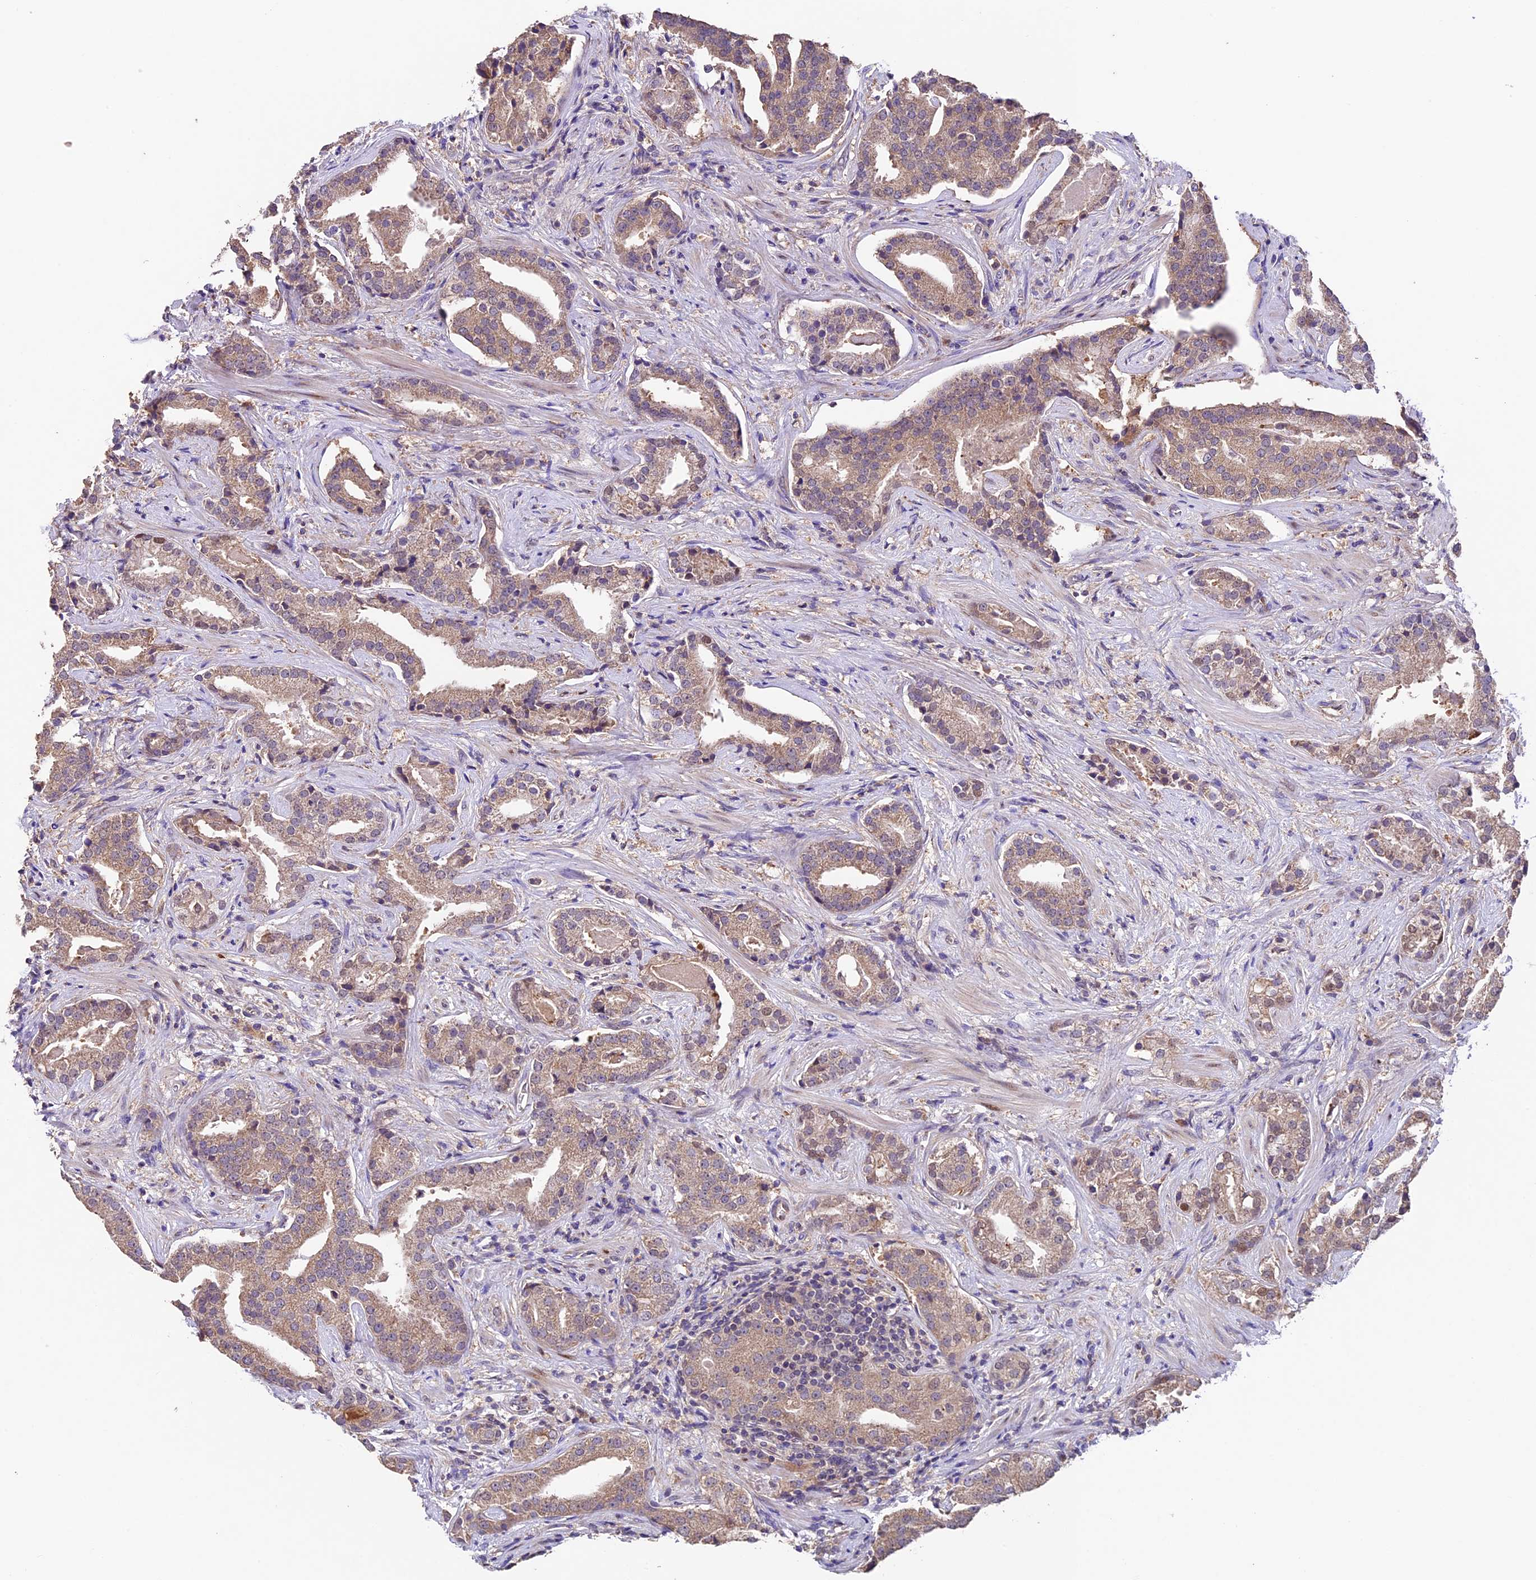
{"staining": {"intensity": "weak", "quantity": "25%-75%", "location": "cytoplasmic/membranous"}, "tissue": "prostate cancer", "cell_type": "Tumor cells", "image_type": "cancer", "snomed": [{"axis": "morphology", "description": "Adenocarcinoma, Low grade"}, {"axis": "topography", "description": "Prostate"}], "caption": "Tumor cells exhibit low levels of weak cytoplasmic/membranous staining in about 25%-75% of cells in adenocarcinoma (low-grade) (prostate).", "gene": "SBNO2", "patient": {"sex": "male", "age": 67}}